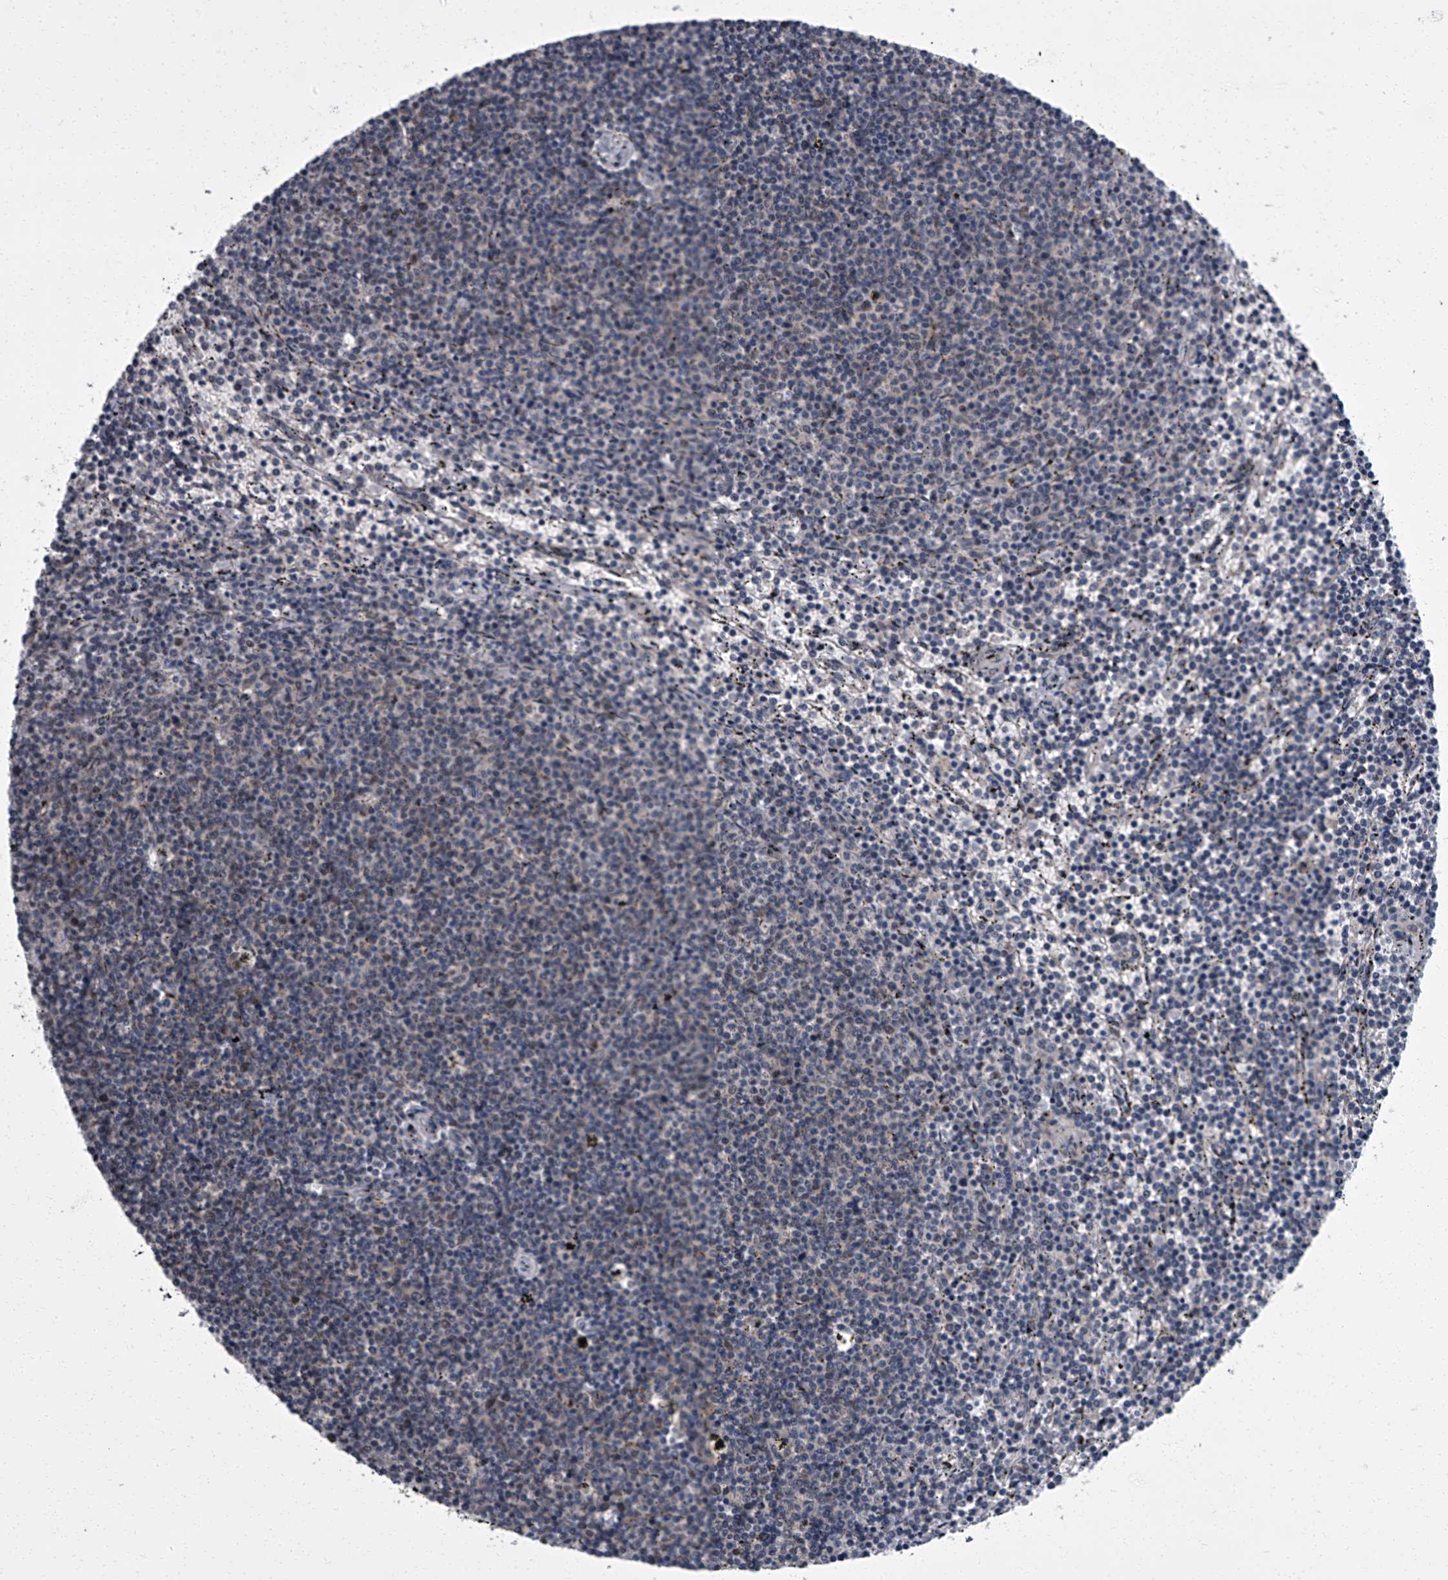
{"staining": {"intensity": "negative", "quantity": "none", "location": "none"}, "tissue": "lymphoma", "cell_type": "Tumor cells", "image_type": "cancer", "snomed": [{"axis": "morphology", "description": "Malignant lymphoma, non-Hodgkin's type, Low grade"}, {"axis": "topography", "description": "Spleen"}], "caption": "This histopathology image is of malignant lymphoma, non-Hodgkin's type (low-grade) stained with immunohistochemistry (IHC) to label a protein in brown with the nuclei are counter-stained blue. There is no staining in tumor cells.", "gene": "ZNF274", "patient": {"sex": "female", "age": 50}}